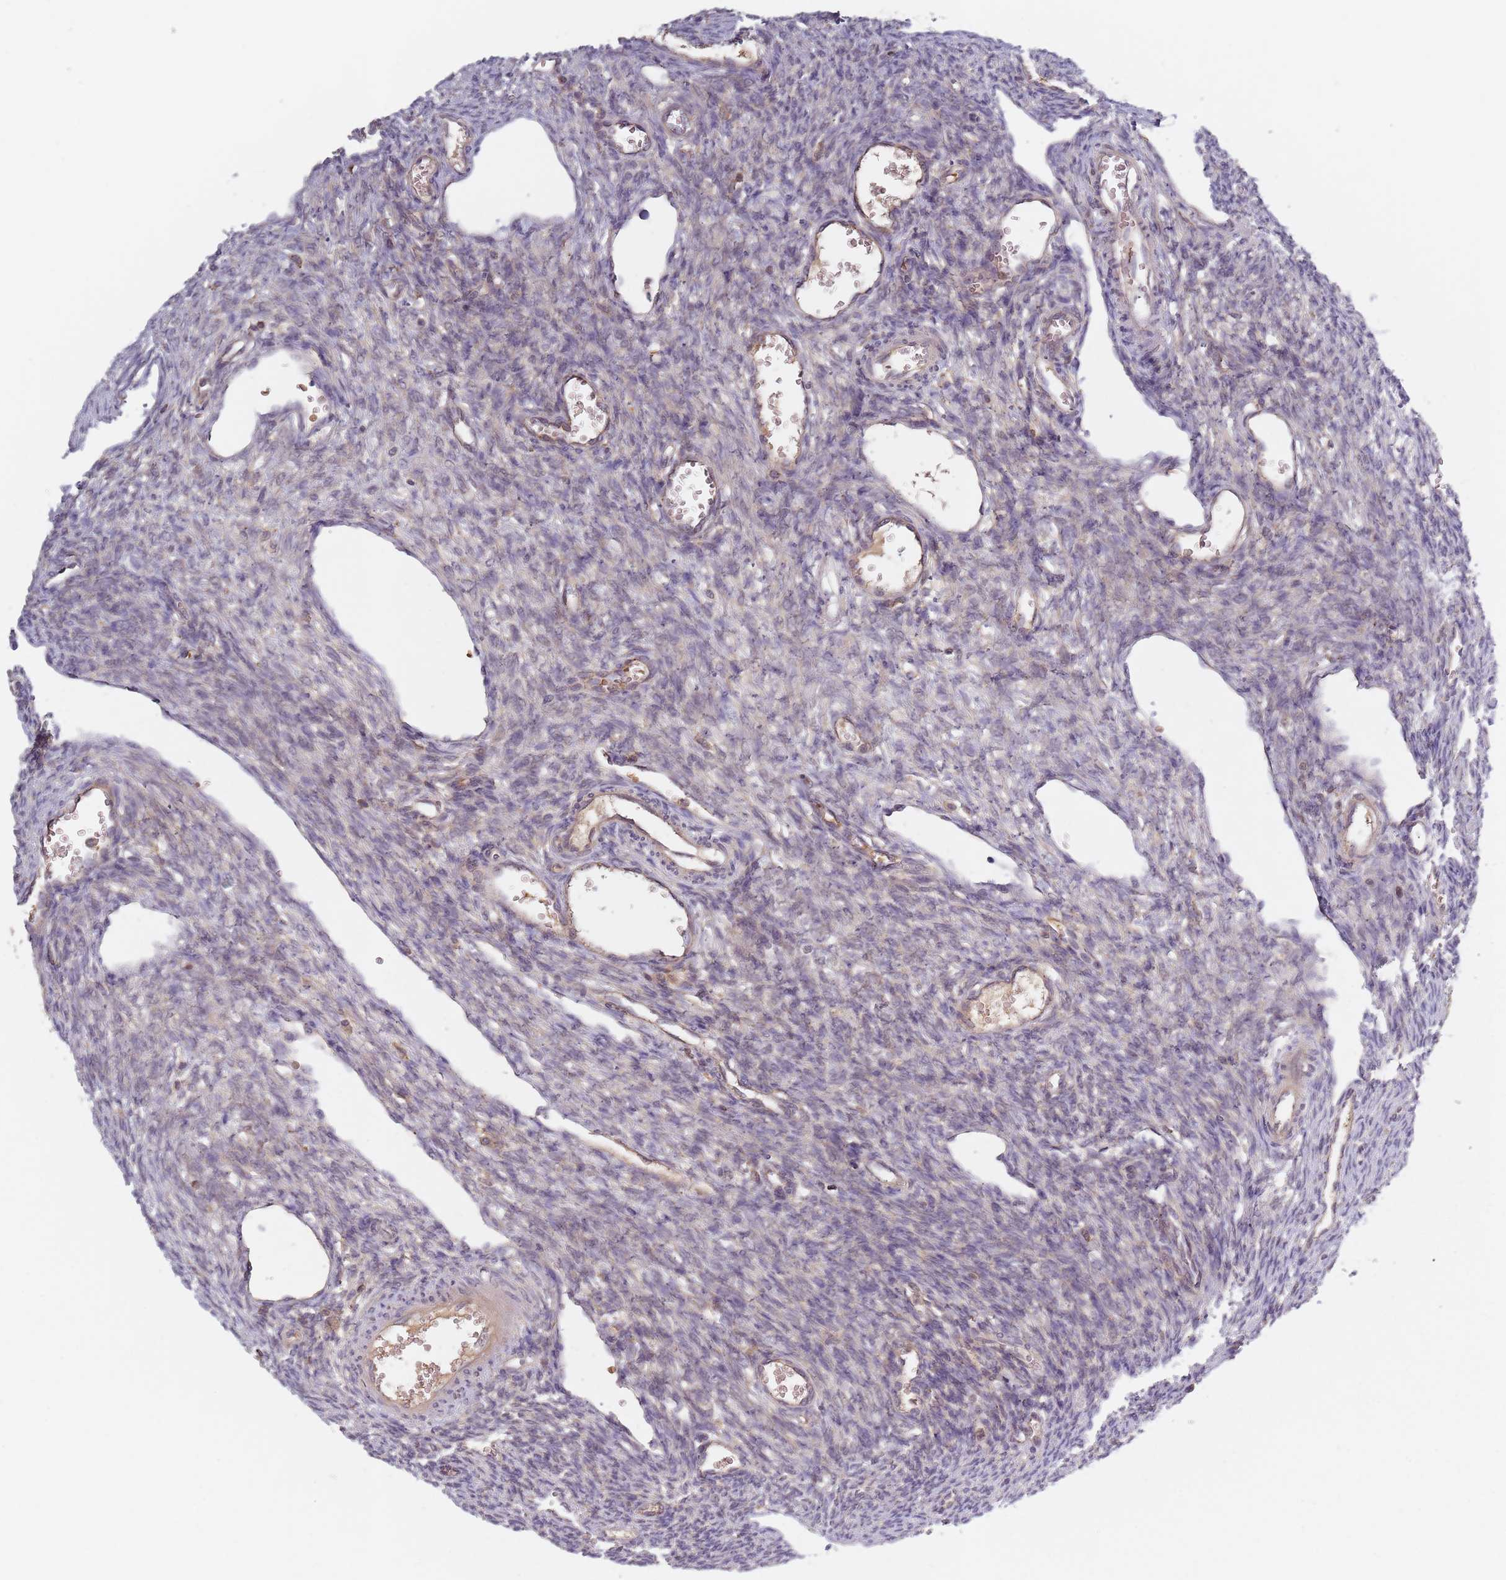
{"staining": {"intensity": "weak", "quantity": ">75%", "location": "cytoplasmic/membranous"}, "tissue": "ovary", "cell_type": "Follicle cells", "image_type": "normal", "snomed": [{"axis": "morphology", "description": "Normal tissue, NOS"}, {"axis": "morphology", "description": "Cyst, NOS"}, {"axis": "topography", "description": "Ovary"}], "caption": "This photomicrograph shows immunohistochemistry staining of normal human ovary, with low weak cytoplasmic/membranous staining in approximately >75% of follicle cells.", "gene": "ASB13", "patient": {"sex": "female", "age": 33}}